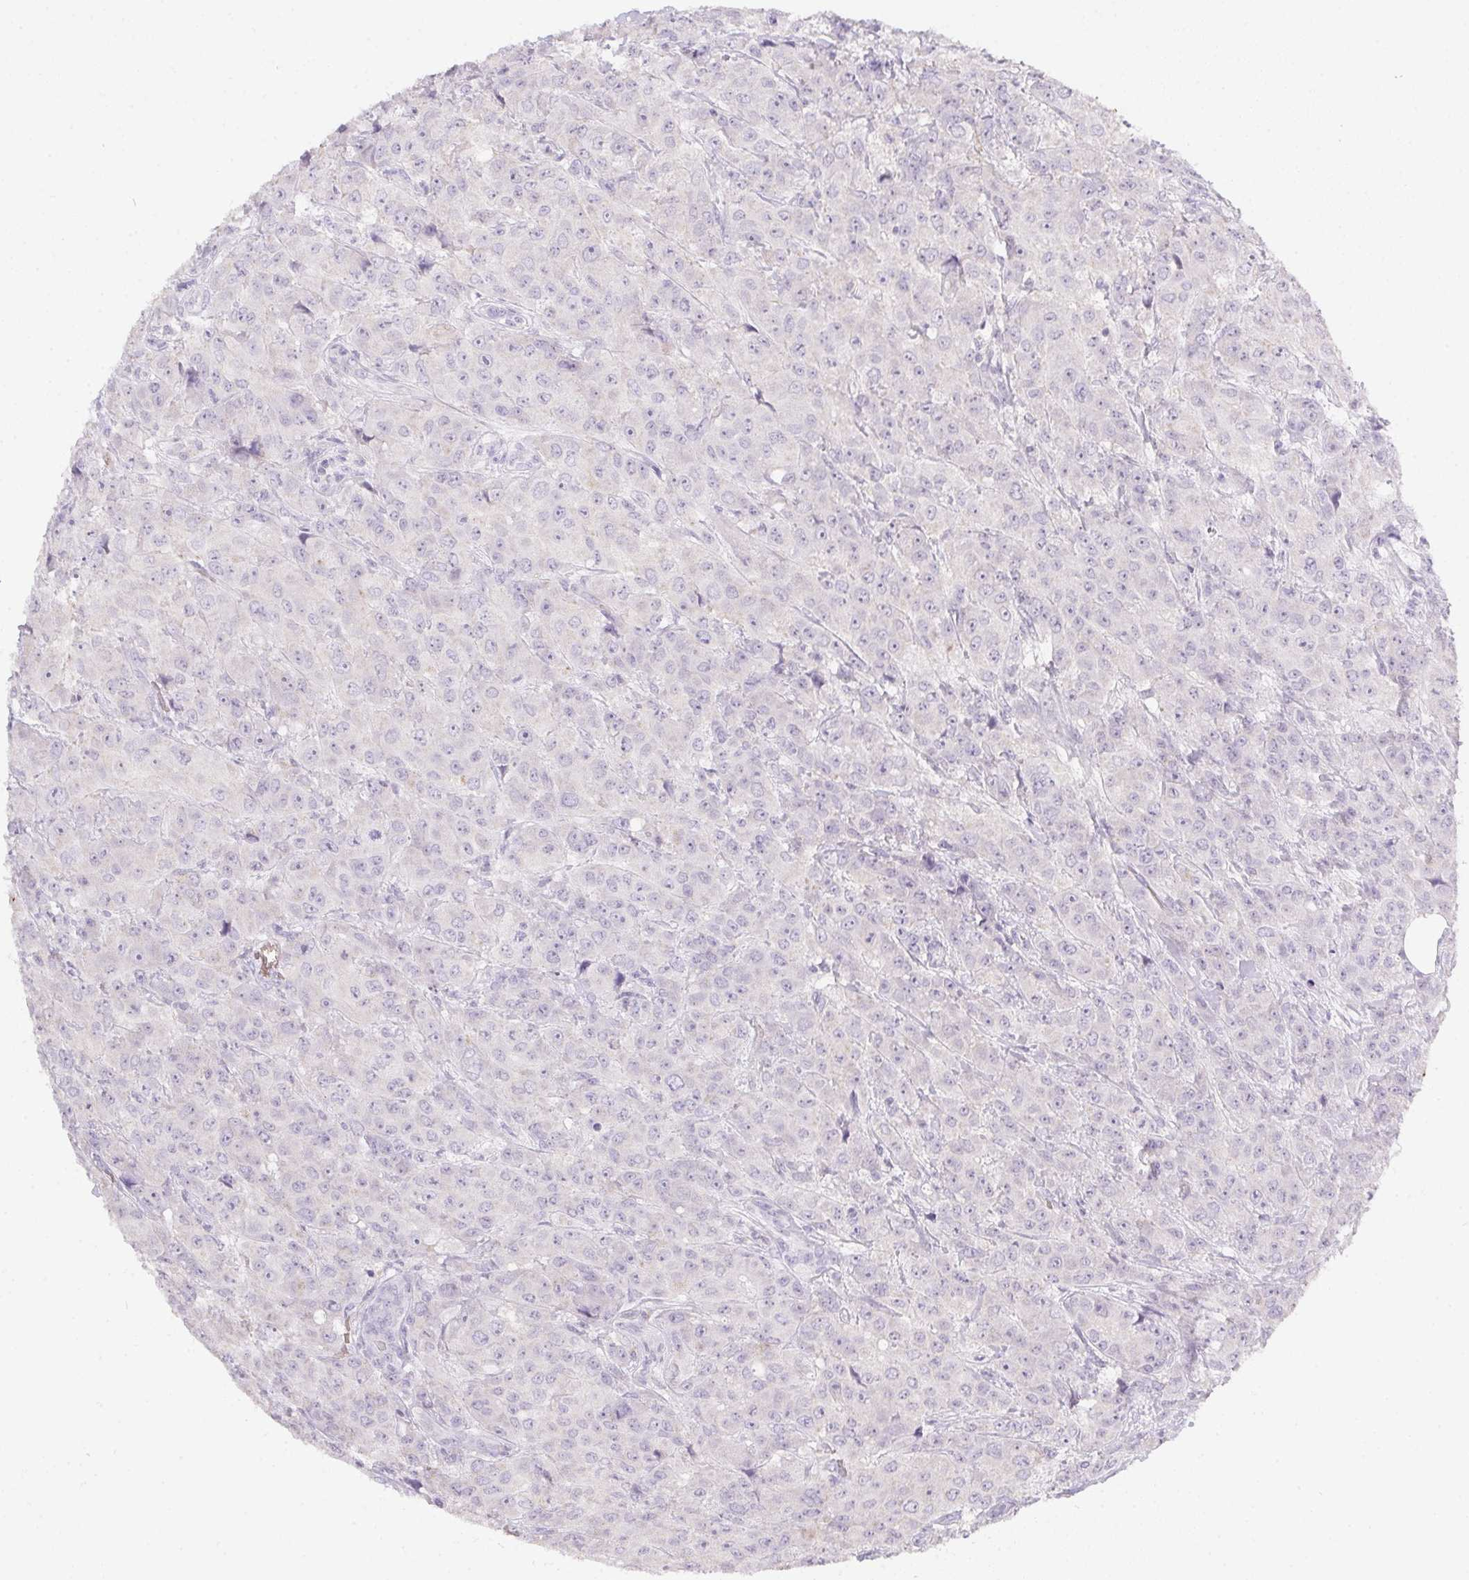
{"staining": {"intensity": "negative", "quantity": "none", "location": "none"}, "tissue": "breast cancer", "cell_type": "Tumor cells", "image_type": "cancer", "snomed": [{"axis": "morphology", "description": "Normal tissue, NOS"}, {"axis": "morphology", "description": "Duct carcinoma"}, {"axis": "topography", "description": "Breast"}], "caption": "Immunohistochemical staining of human intraductal carcinoma (breast) displays no significant positivity in tumor cells.", "gene": "DCD", "patient": {"sex": "female", "age": 43}}